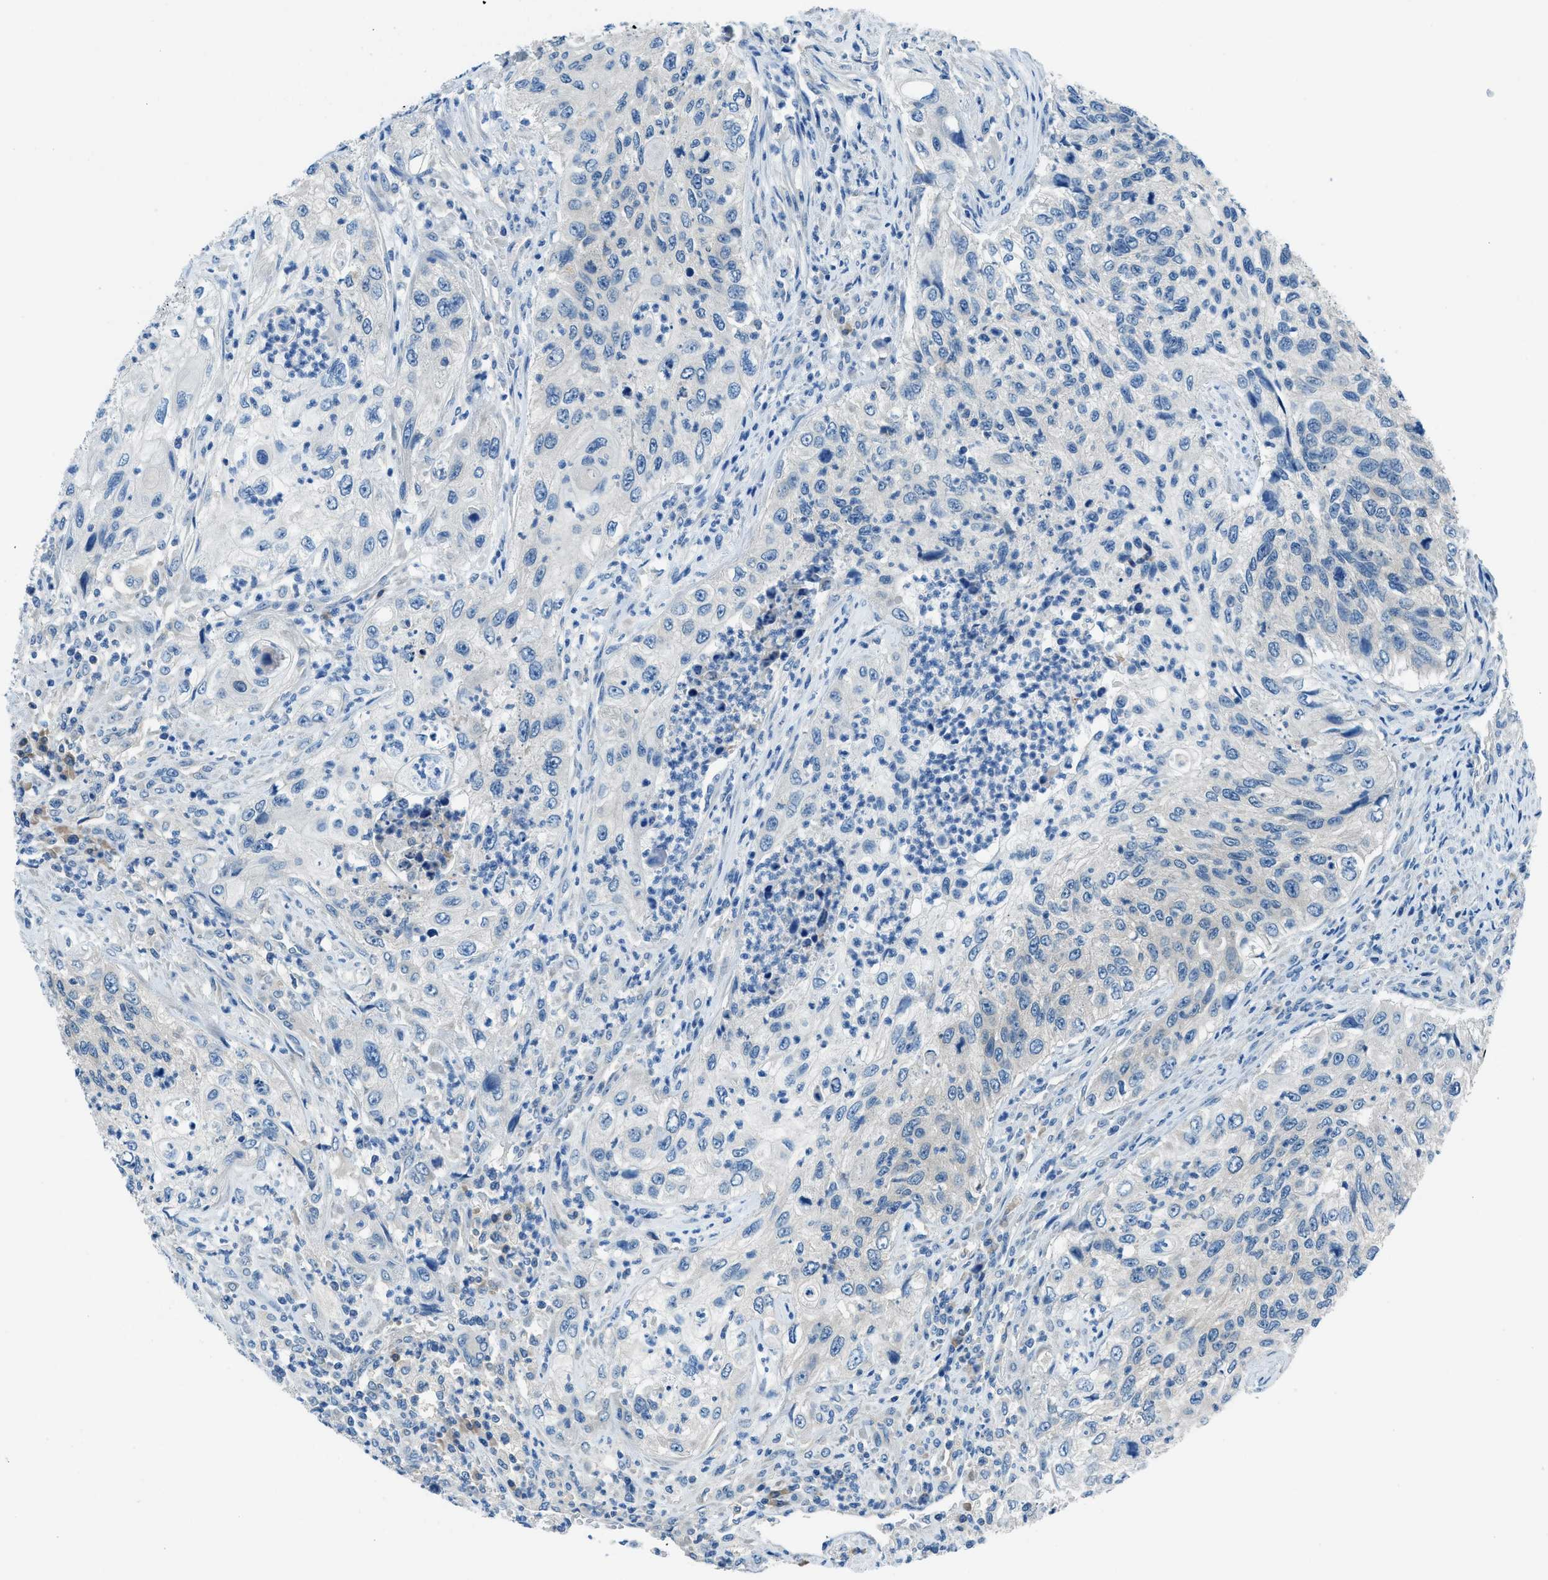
{"staining": {"intensity": "negative", "quantity": "none", "location": "none"}, "tissue": "urothelial cancer", "cell_type": "Tumor cells", "image_type": "cancer", "snomed": [{"axis": "morphology", "description": "Urothelial carcinoma, High grade"}, {"axis": "topography", "description": "Urinary bladder"}], "caption": "Tumor cells are negative for brown protein staining in urothelial cancer.", "gene": "ACP1", "patient": {"sex": "female", "age": 60}}